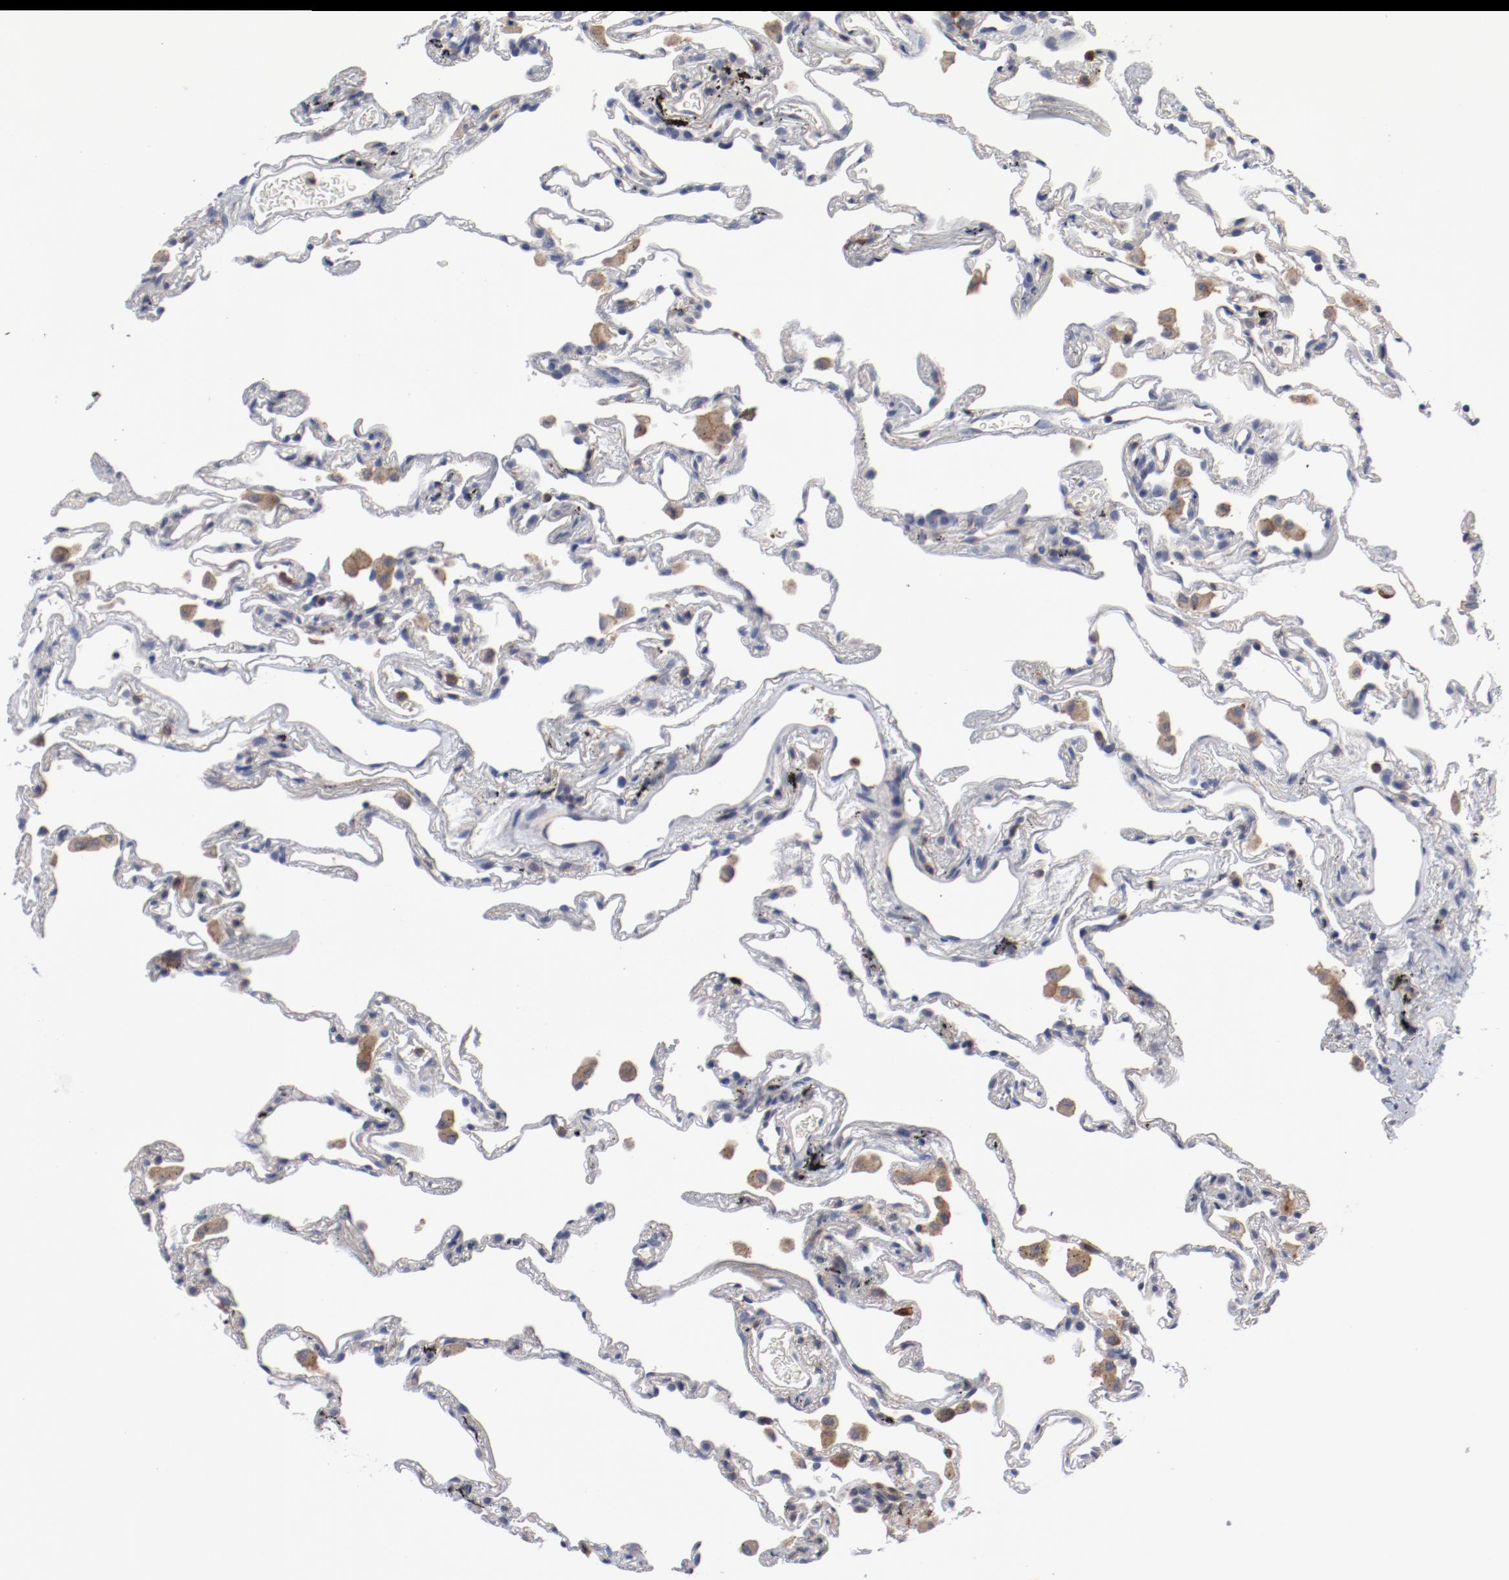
{"staining": {"intensity": "negative", "quantity": "none", "location": "none"}, "tissue": "lung", "cell_type": "Alveolar cells", "image_type": "normal", "snomed": [{"axis": "morphology", "description": "Normal tissue, NOS"}, {"axis": "morphology", "description": "Inflammation, NOS"}, {"axis": "topography", "description": "Lung"}], "caption": "Immunohistochemical staining of normal human lung exhibits no significant staining in alveolar cells. (Brightfield microscopy of DAB immunohistochemistry at high magnification).", "gene": "CBL", "patient": {"sex": "male", "age": 69}}